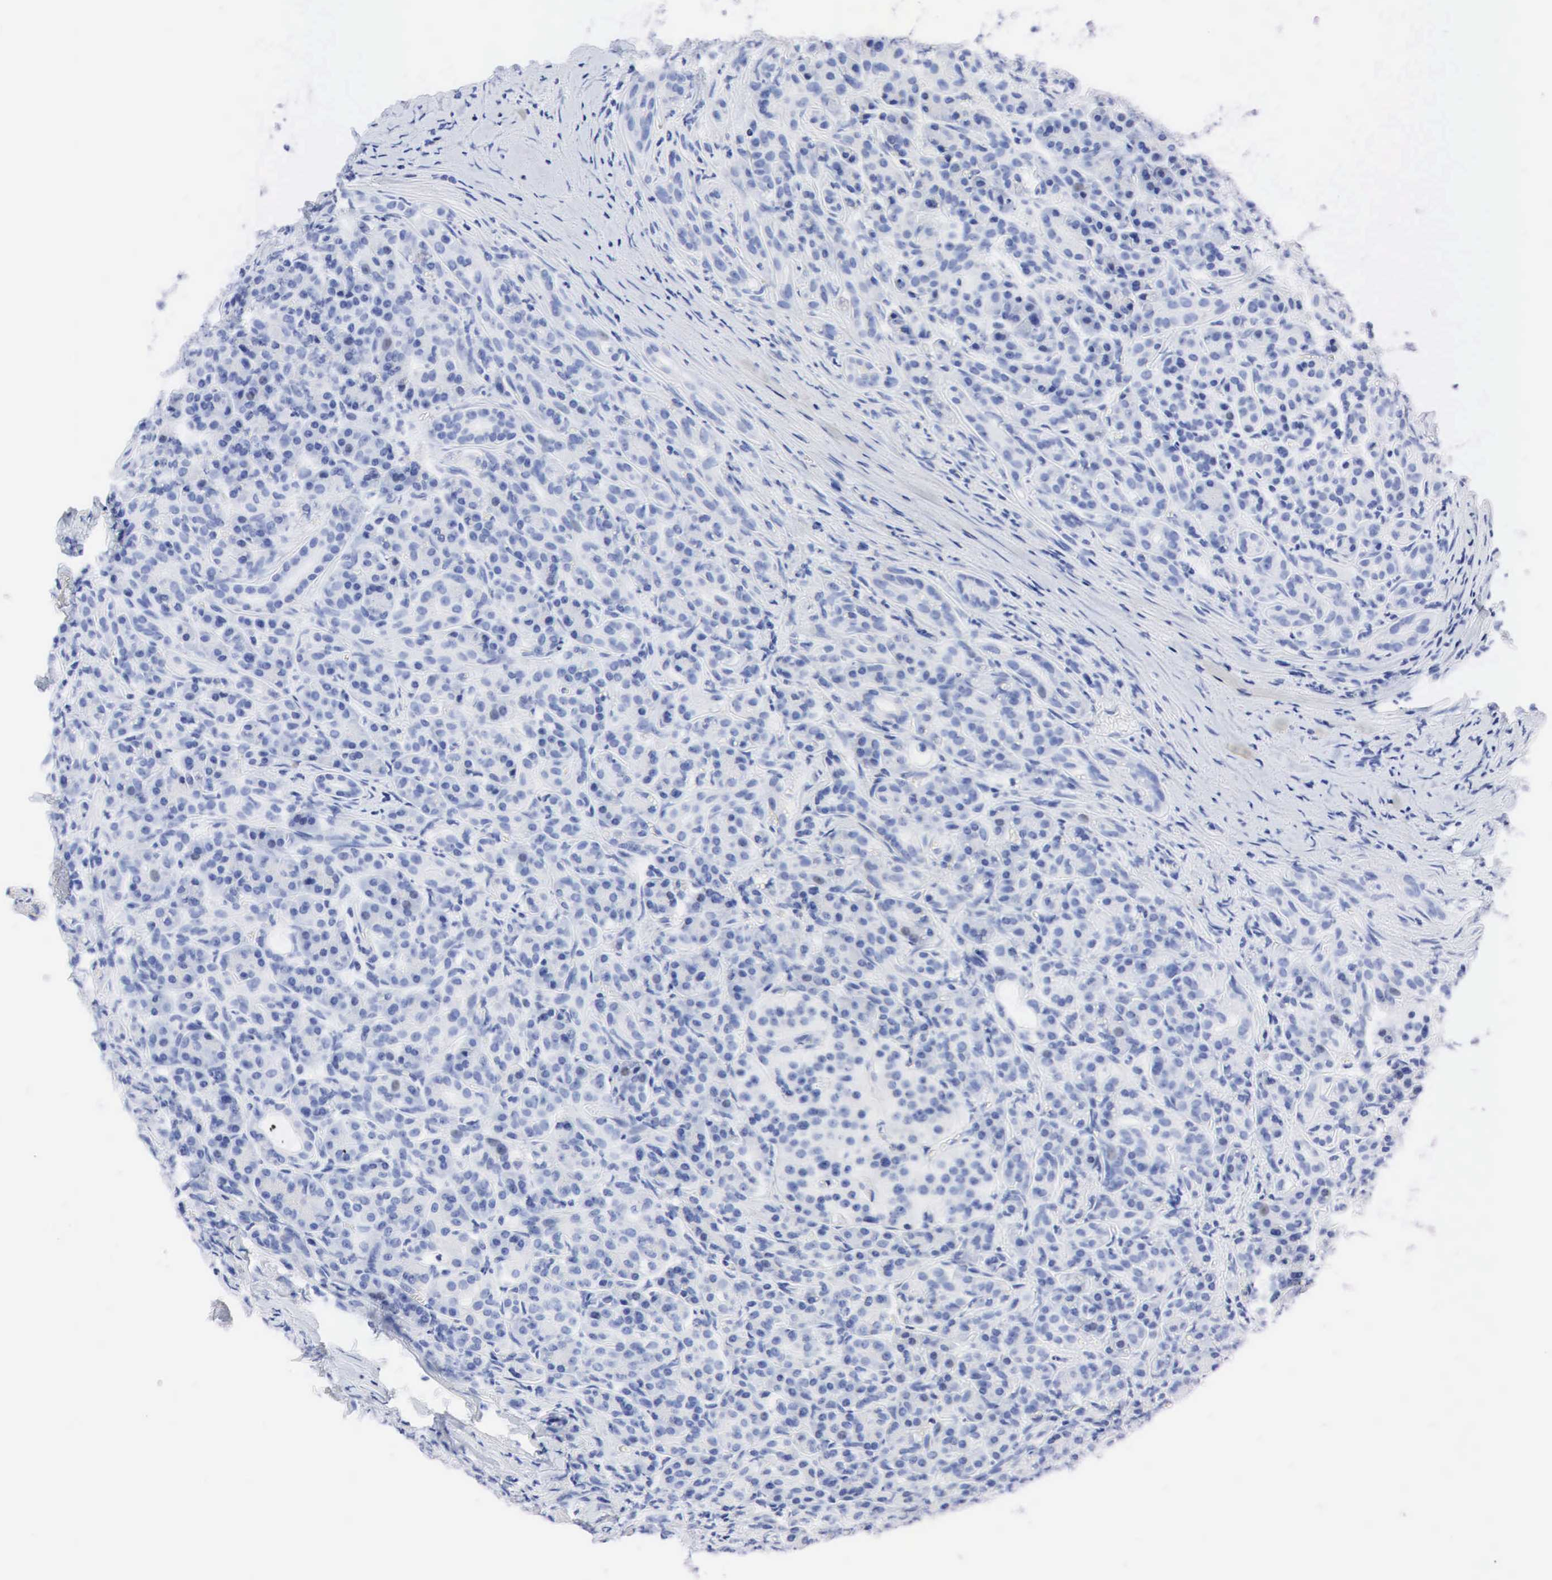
{"staining": {"intensity": "negative", "quantity": "none", "location": "none"}, "tissue": "pancreas", "cell_type": "Exocrine glandular cells", "image_type": "normal", "snomed": [{"axis": "morphology", "description": "Normal tissue, NOS"}, {"axis": "topography", "description": "Lymph node"}, {"axis": "topography", "description": "Pancreas"}], "caption": "This is a micrograph of immunohistochemistry (IHC) staining of unremarkable pancreas, which shows no staining in exocrine glandular cells.", "gene": "PTH", "patient": {"sex": "male", "age": 59}}